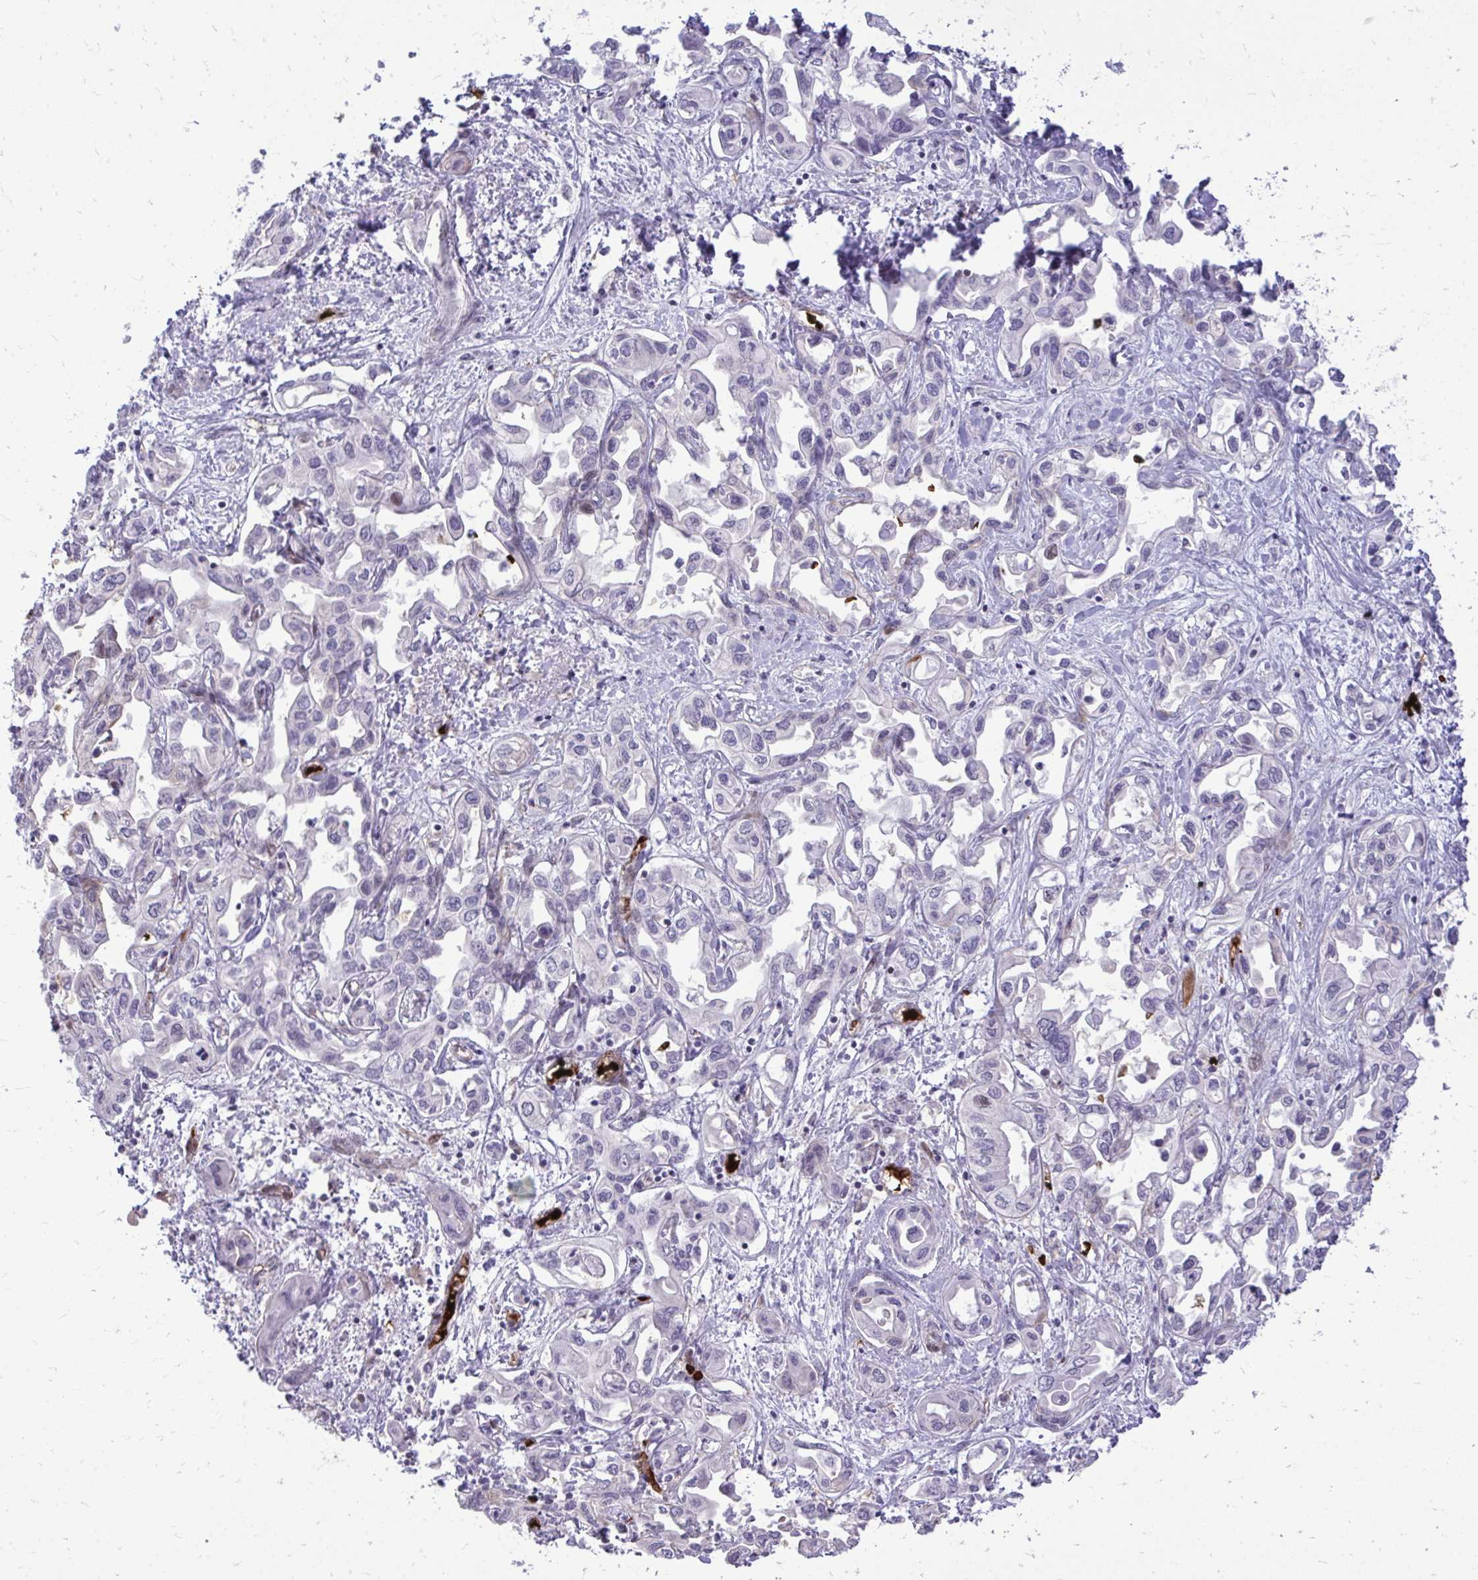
{"staining": {"intensity": "negative", "quantity": "none", "location": "none"}, "tissue": "liver cancer", "cell_type": "Tumor cells", "image_type": "cancer", "snomed": [{"axis": "morphology", "description": "Cholangiocarcinoma"}, {"axis": "topography", "description": "Liver"}], "caption": "Tumor cells show no significant protein positivity in liver cholangiocarcinoma.", "gene": "DLX4", "patient": {"sex": "female", "age": 64}}